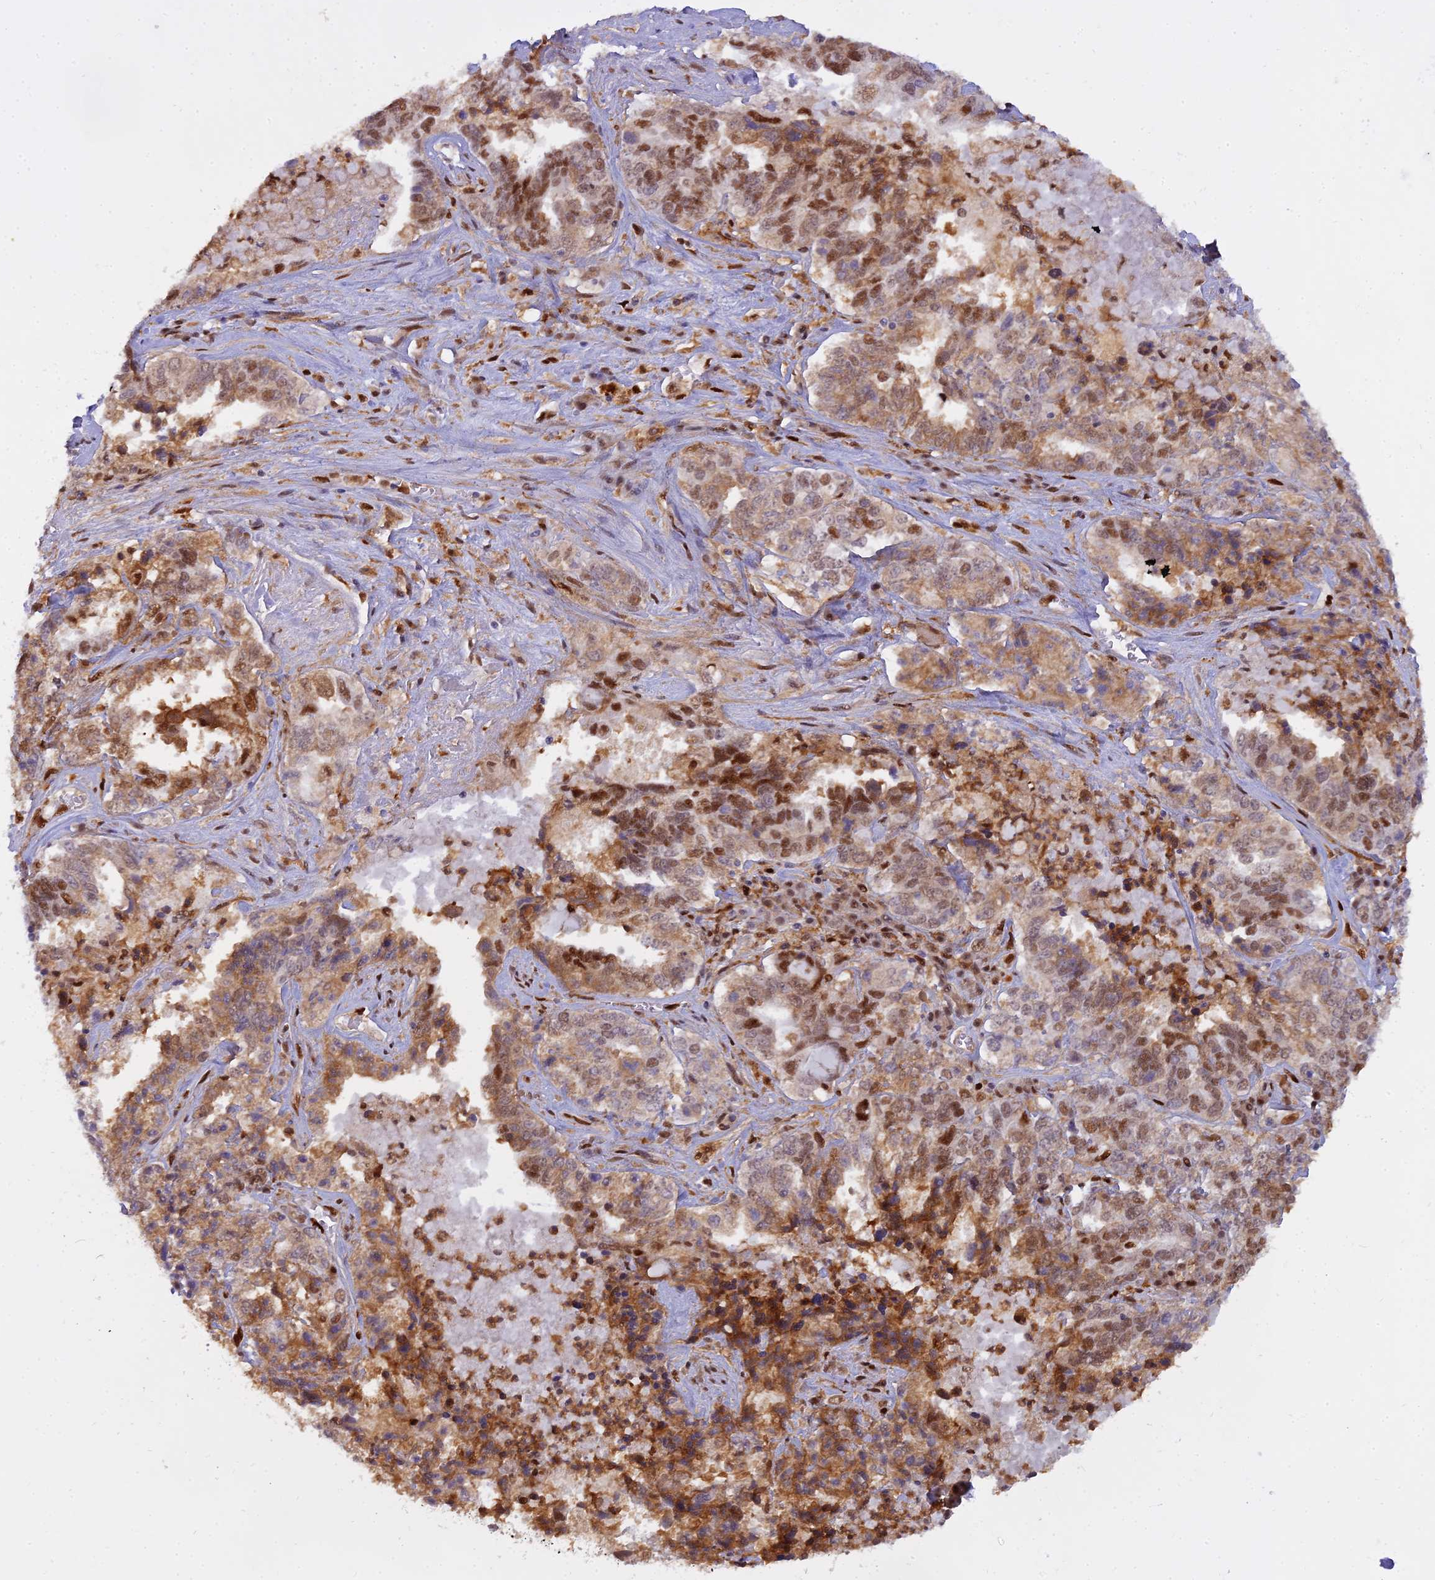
{"staining": {"intensity": "strong", "quantity": ">75%", "location": "nuclear"}, "tissue": "ovarian cancer", "cell_type": "Tumor cells", "image_type": "cancer", "snomed": [{"axis": "morphology", "description": "Carcinoma, endometroid"}, {"axis": "topography", "description": "Ovary"}], "caption": "The histopathology image exhibits staining of ovarian cancer (endometroid carcinoma), revealing strong nuclear protein positivity (brown color) within tumor cells.", "gene": "NPEPL1", "patient": {"sex": "female", "age": 62}}